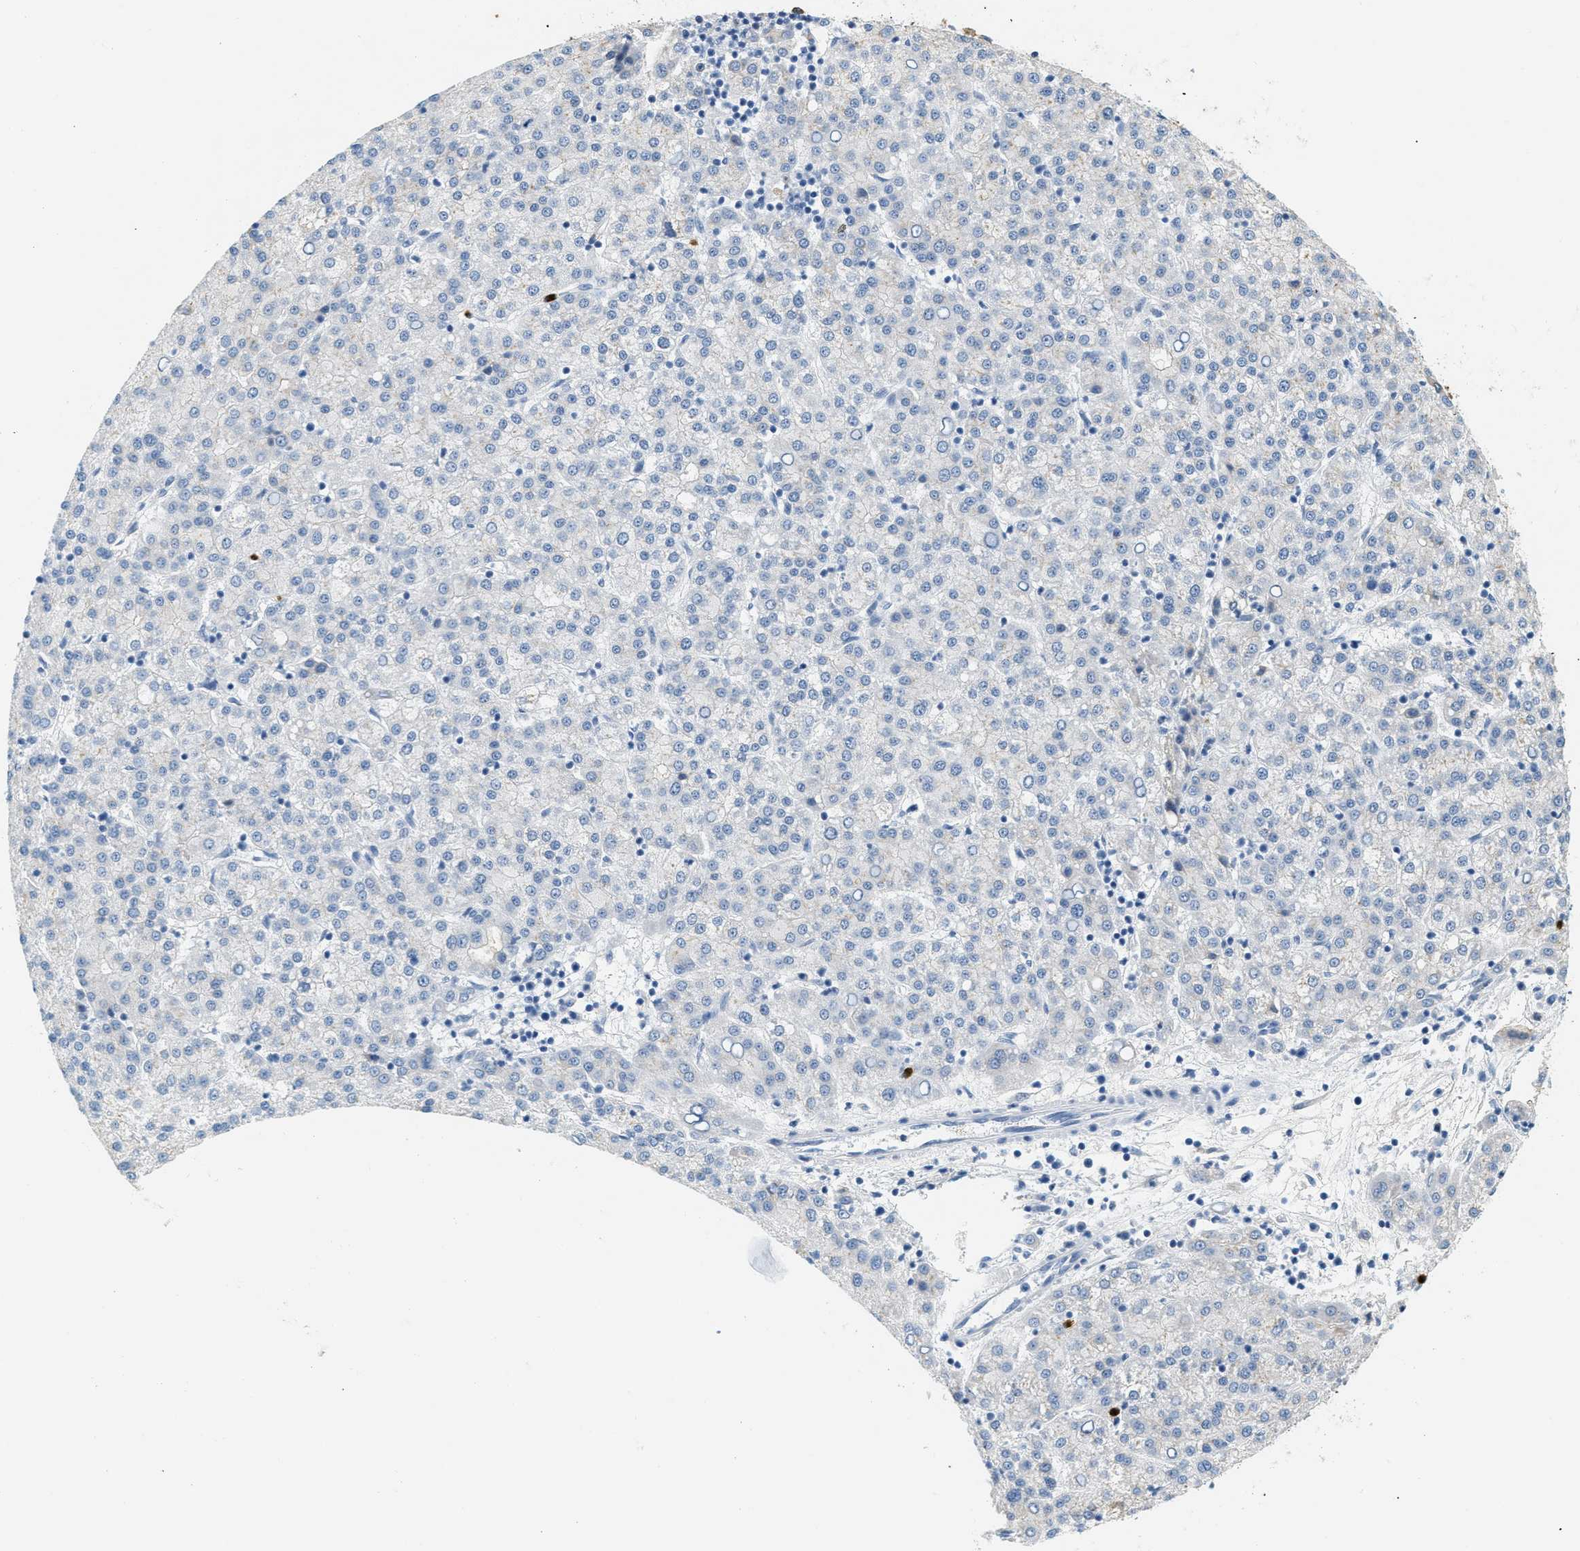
{"staining": {"intensity": "negative", "quantity": "none", "location": "none"}, "tissue": "liver cancer", "cell_type": "Tumor cells", "image_type": "cancer", "snomed": [{"axis": "morphology", "description": "Carcinoma, Hepatocellular, NOS"}, {"axis": "topography", "description": "Liver"}], "caption": "This micrograph is of liver cancer stained with immunohistochemistry to label a protein in brown with the nuclei are counter-stained blue. There is no staining in tumor cells.", "gene": "LCN2", "patient": {"sex": "female", "age": 58}}